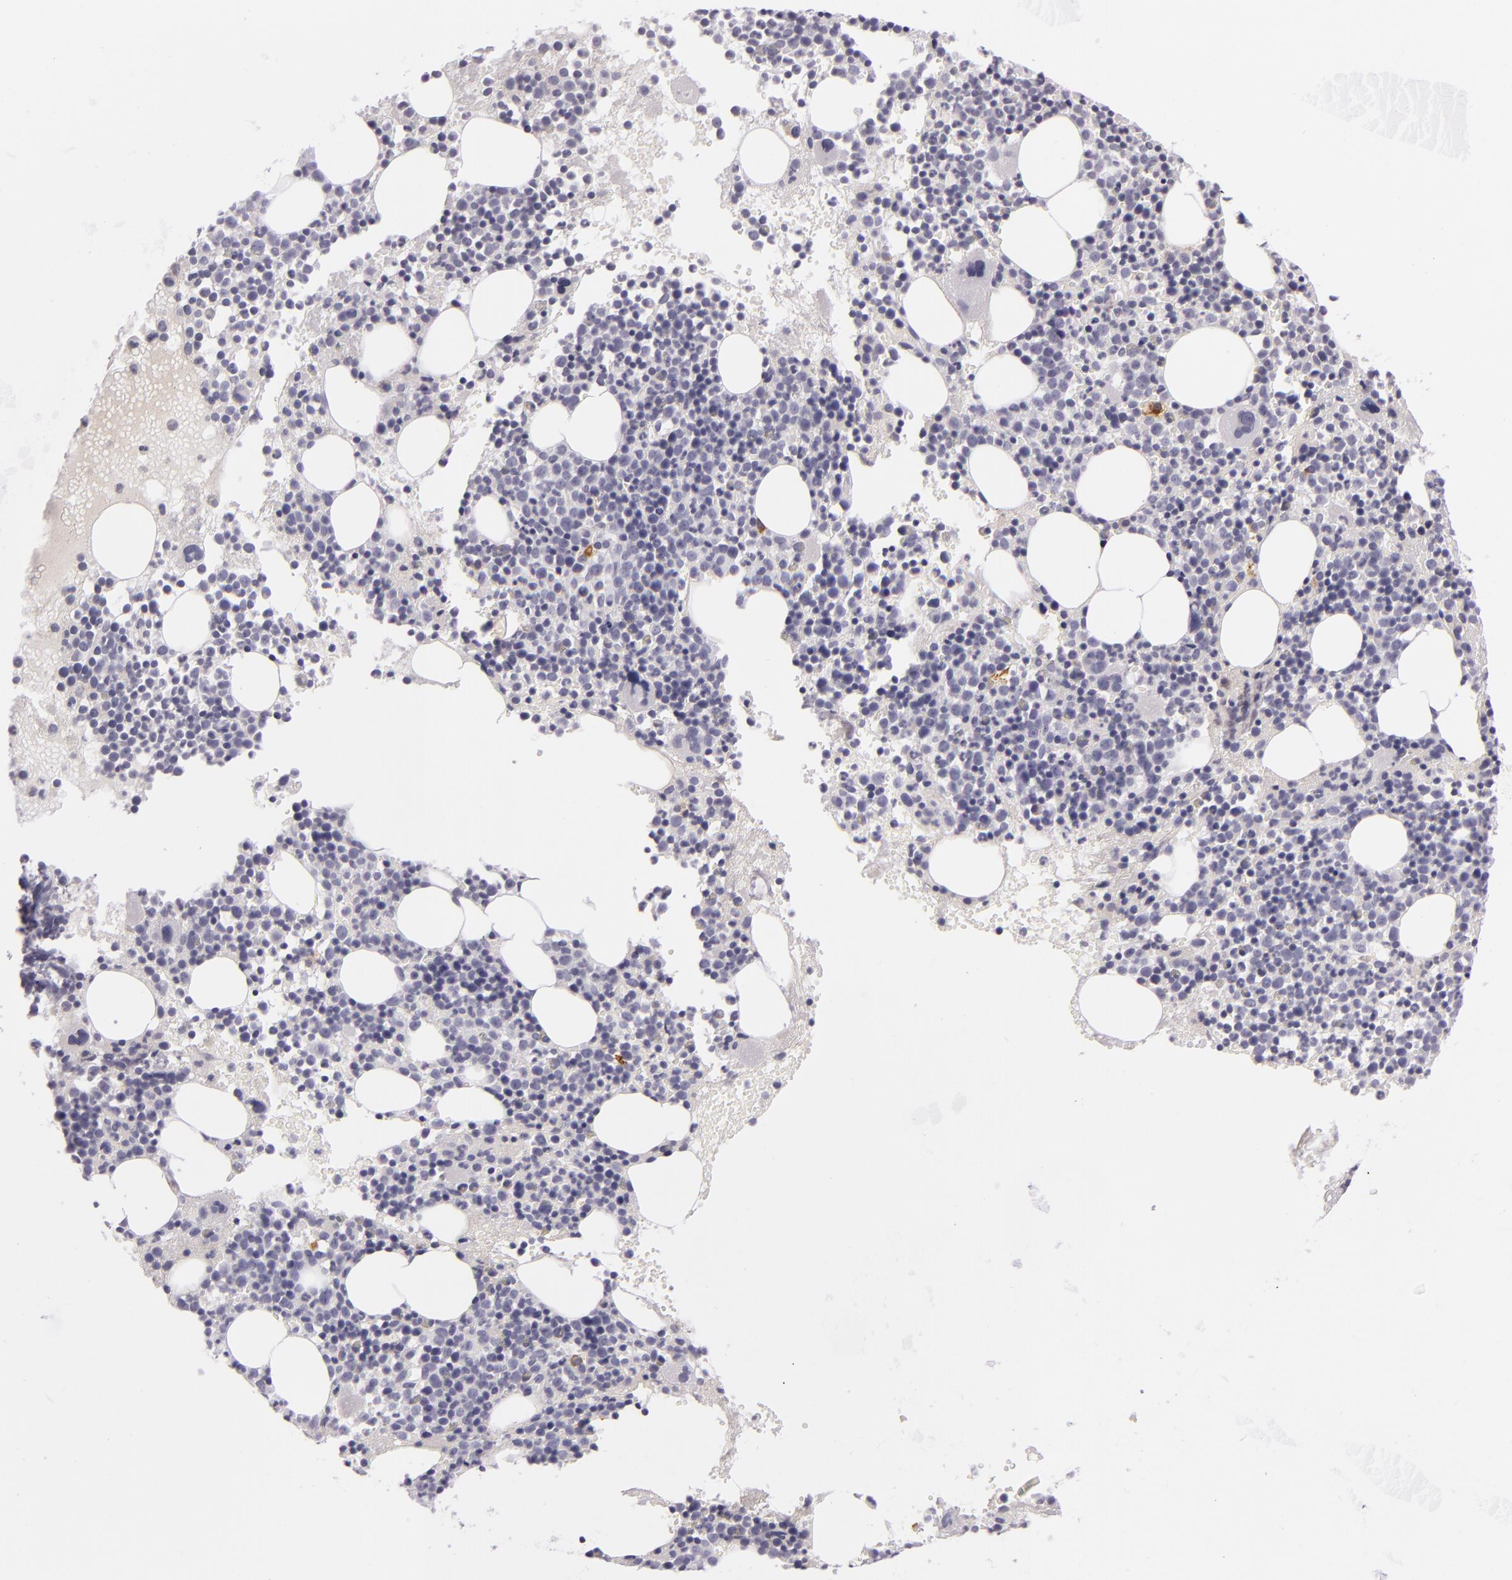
{"staining": {"intensity": "negative", "quantity": "none", "location": "none"}, "tissue": "bone marrow", "cell_type": "Hematopoietic cells", "image_type": "normal", "snomed": [{"axis": "morphology", "description": "Normal tissue, NOS"}, {"axis": "topography", "description": "Bone marrow"}], "caption": "Hematopoietic cells are negative for brown protein staining in unremarkable bone marrow. (Immunohistochemistry (ihc), brightfield microscopy, high magnification).", "gene": "DAG1", "patient": {"sex": "male", "age": 34}}